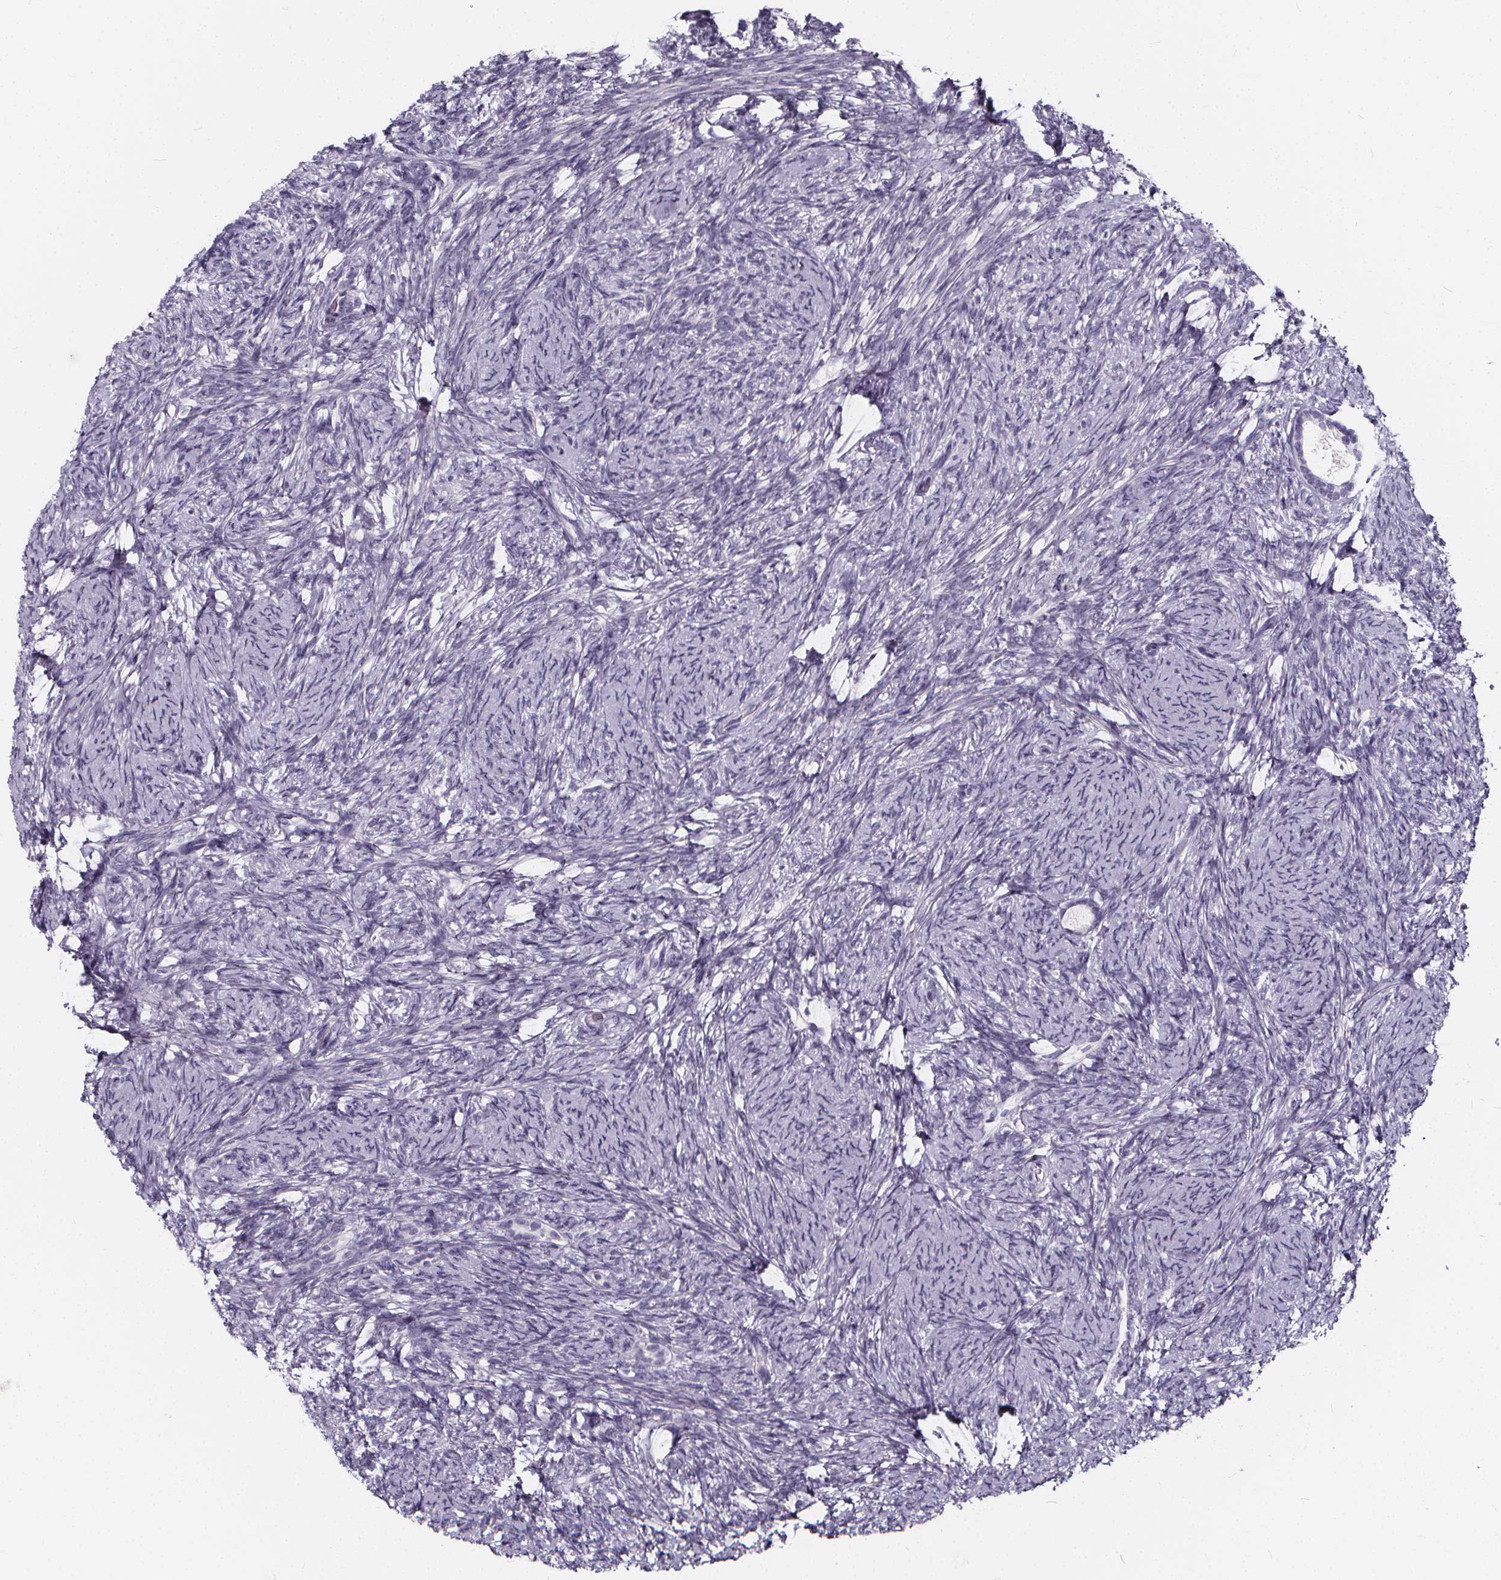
{"staining": {"intensity": "negative", "quantity": "none", "location": "none"}, "tissue": "ovary", "cell_type": "Ovarian stroma cells", "image_type": "normal", "snomed": [{"axis": "morphology", "description": "Normal tissue, NOS"}, {"axis": "topography", "description": "Ovary"}], "caption": "Ovary was stained to show a protein in brown. There is no significant staining in ovarian stroma cells. (DAB IHC visualized using brightfield microscopy, high magnification).", "gene": "SPEF2", "patient": {"sex": "female", "age": 34}}